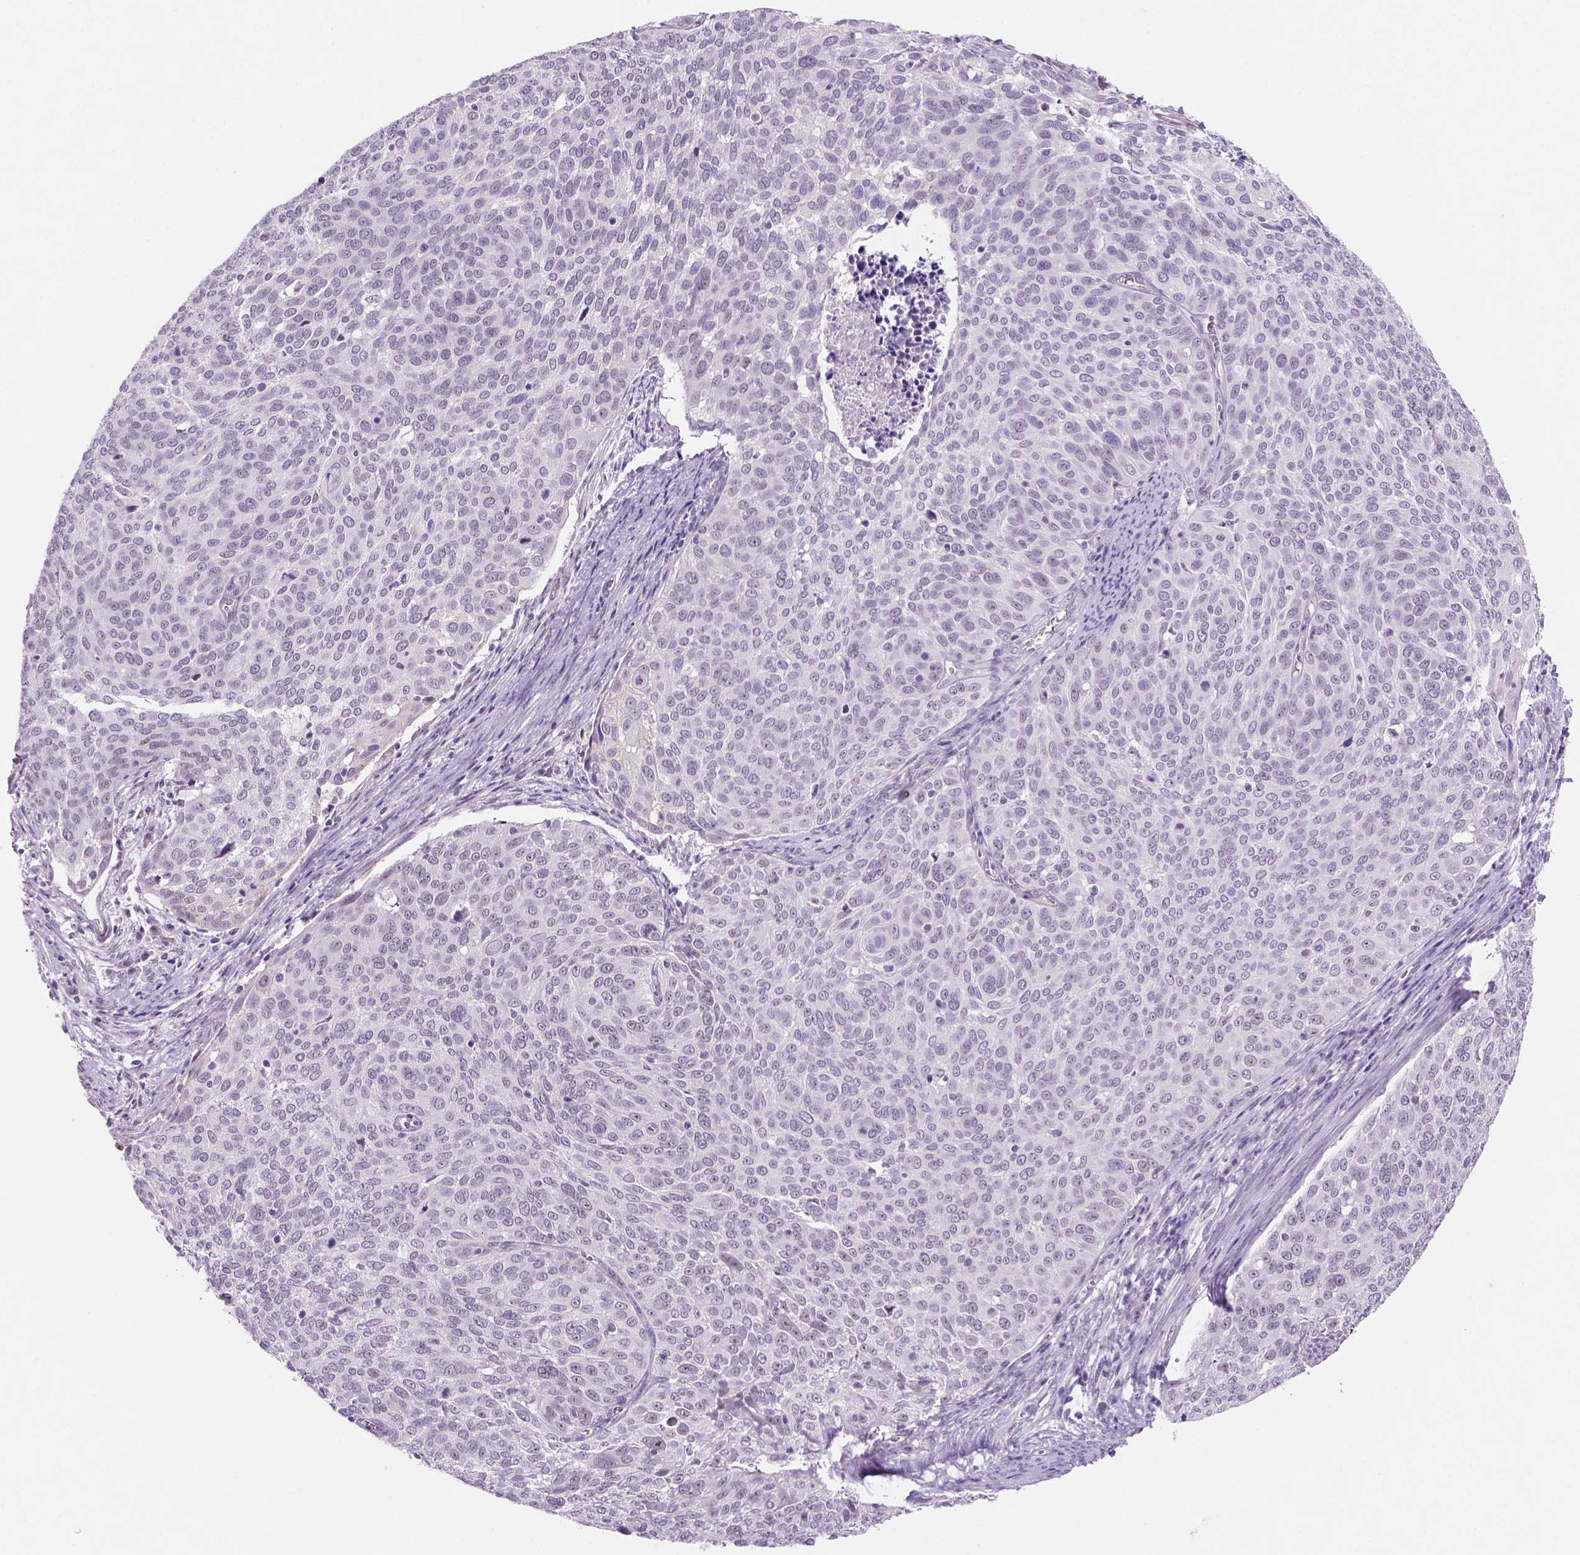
{"staining": {"intensity": "negative", "quantity": "none", "location": "none"}, "tissue": "cervical cancer", "cell_type": "Tumor cells", "image_type": "cancer", "snomed": [{"axis": "morphology", "description": "Squamous cell carcinoma, NOS"}, {"axis": "topography", "description": "Cervix"}], "caption": "Immunohistochemistry photomicrograph of neoplastic tissue: human cervical cancer (squamous cell carcinoma) stained with DAB (3,3'-diaminobenzidine) displays no significant protein staining in tumor cells. The staining was performed using DAB (3,3'-diaminobenzidine) to visualize the protein expression in brown, while the nuclei were stained in blue with hematoxylin (Magnification: 20x).", "gene": "C18orf21", "patient": {"sex": "female", "age": 39}}